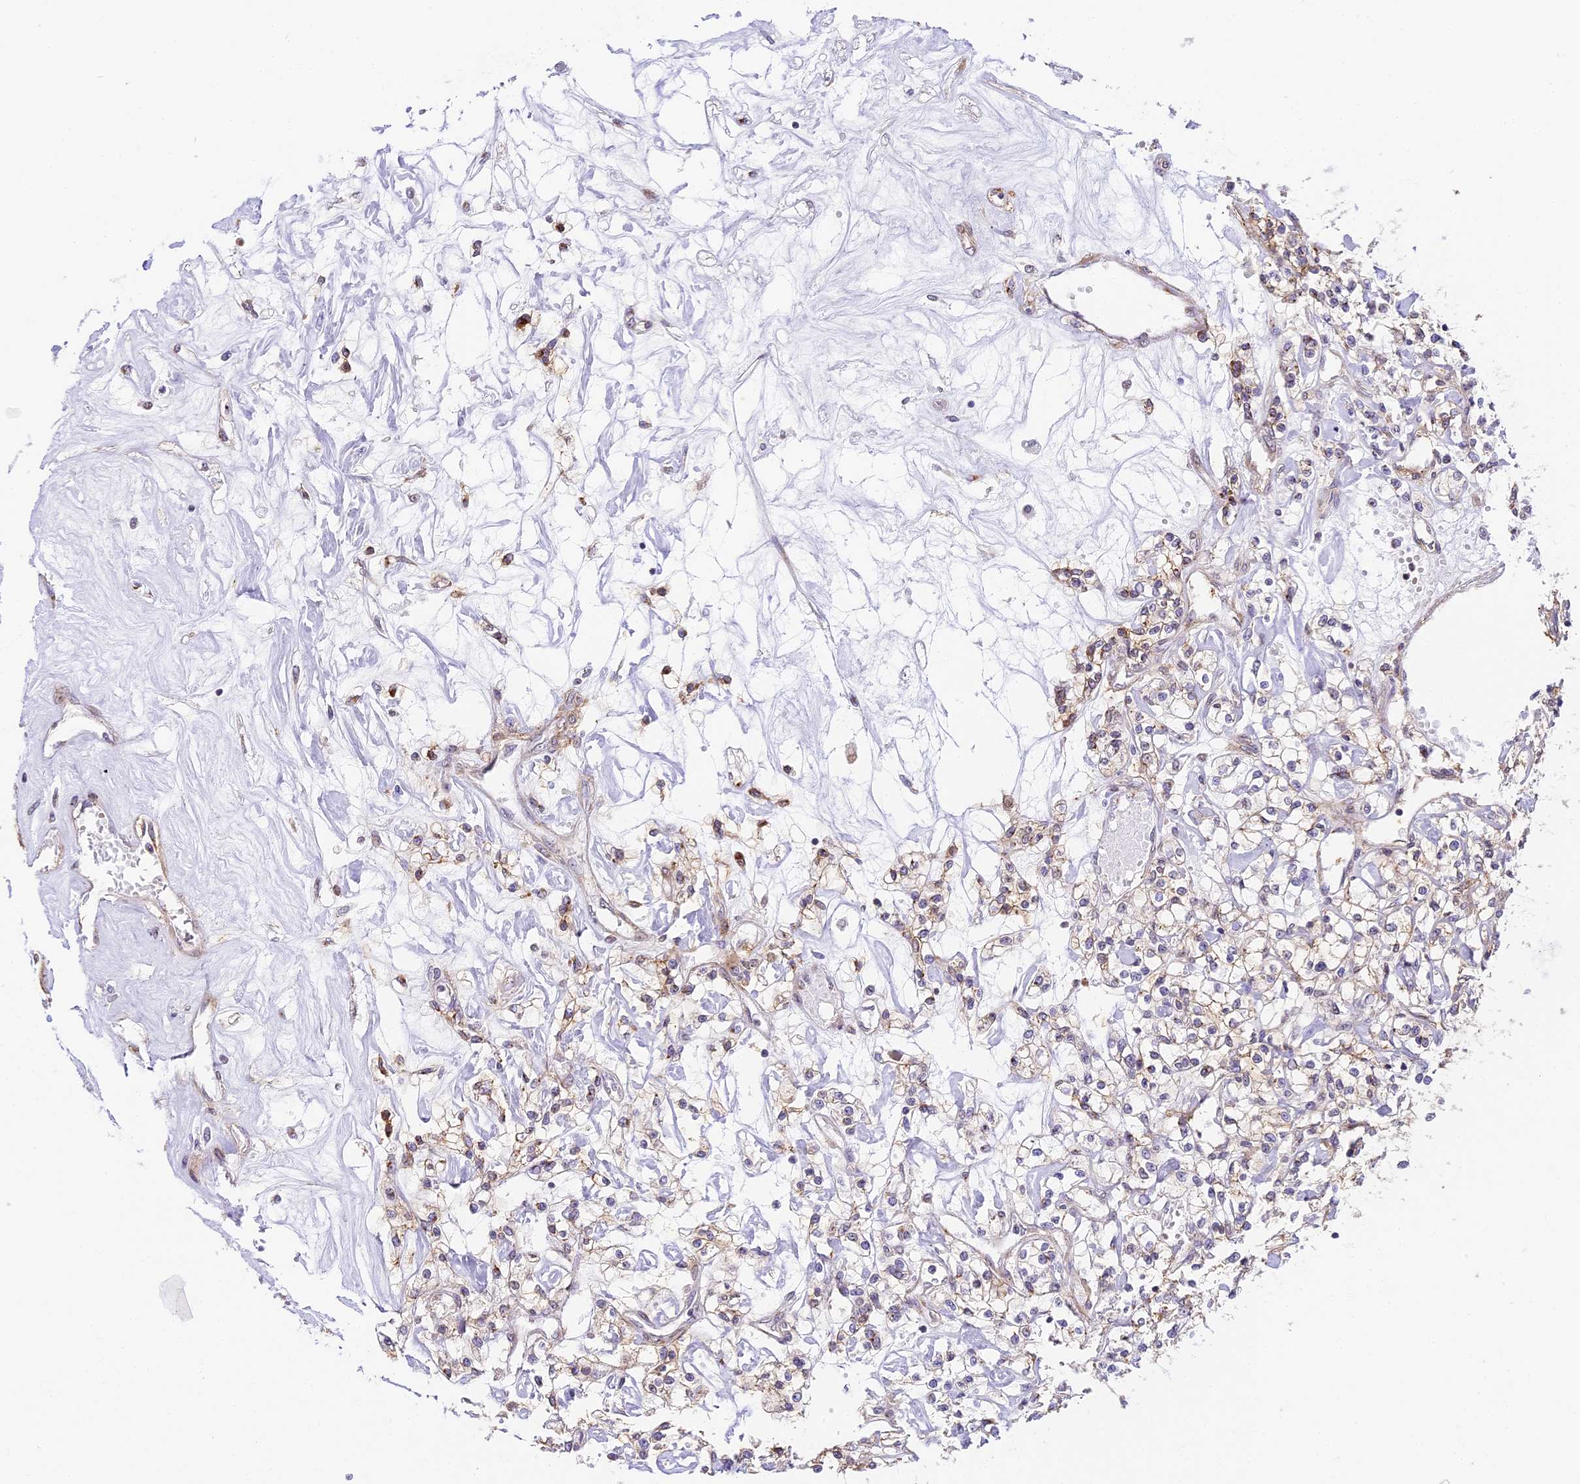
{"staining": {"intensity": "weak", "quantity": "25%-75%", "location": "cytoplasmic/membranous,nuclear"}, "tissue": "renal cancer", "cell_type": "Tumor cells", "image_type": "cancer", "snomed": [{"axis": "morphology", "description": "Adenocarcinoma, NOS"}, {"axis": "topography", "description": "Kidney"}], "caption": "About 25%-75% of tumor cells in renal adenocarcinoma reveal weak cytoplasmic/membranous and nuclear protein staining as visualized by brown immunohistochemical staining.", "gene": "HEATR5B", "patient": {"sex": "female", "age": 59}}